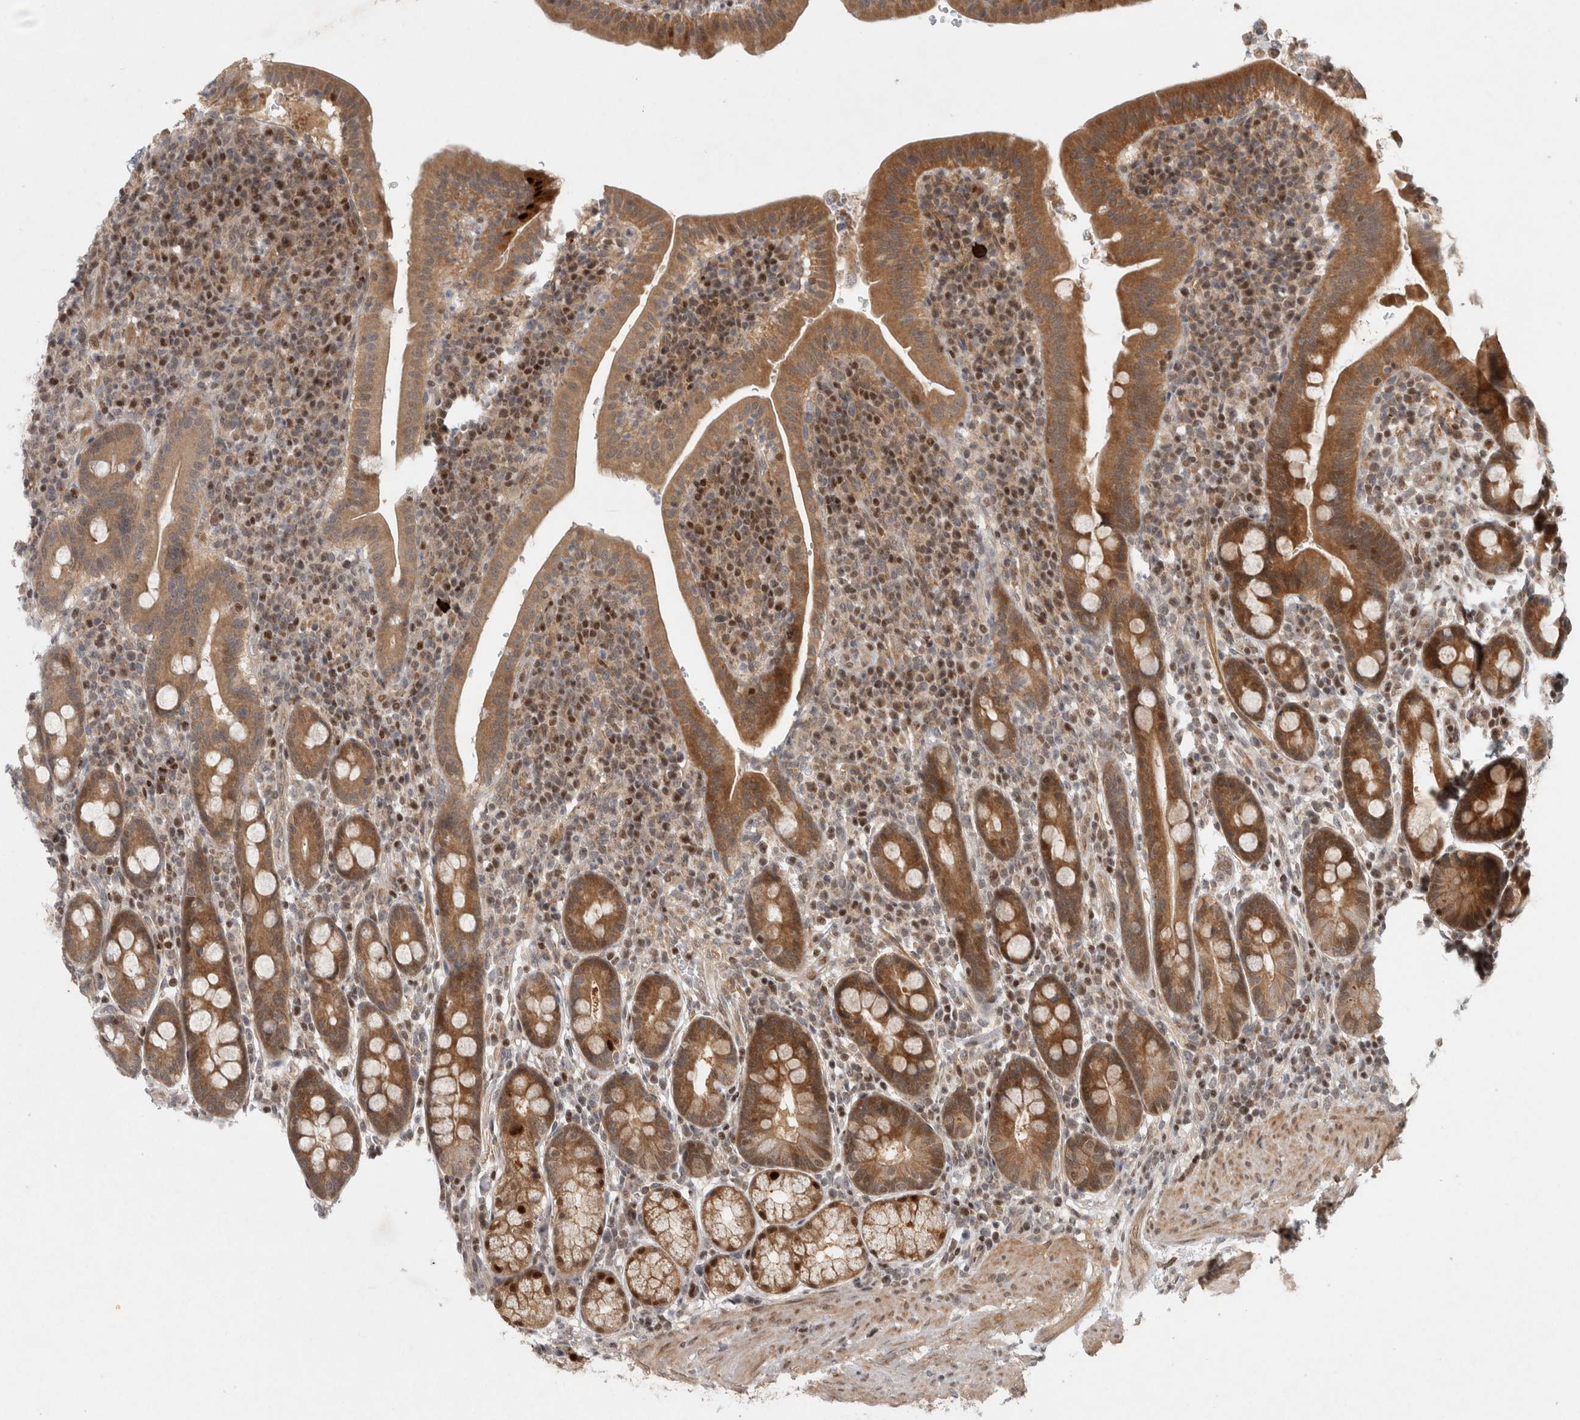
{"staining": {"intensity": "moderate", "quantity": ">75%", "location": "cytoplasmic/membranous,nuclear"}, "tissue": "duodenum", "cell_type": "Glandular cells", "image_type": "normal", "snomed": [{"axis": "morphology", "description": "Normal tissue, NOS"}, {"axis": "morphology", "description": "Adenocarcinoma, NOS"}, {"axis": "topography", "description": "Pancreas"}, {"axis": "topography", "description": "Duodenum"}], "caption": "Immunohistochemical staining of benign human duodenum reveals moderate cytoplasmic/membranous,nuclear protein staining in approximately >75% of glandular cells. (Brightfield microscopy of DAB IHC at high magnification).", "gene": "KDM8", "patient": {"sex": "male", "age": 50}}